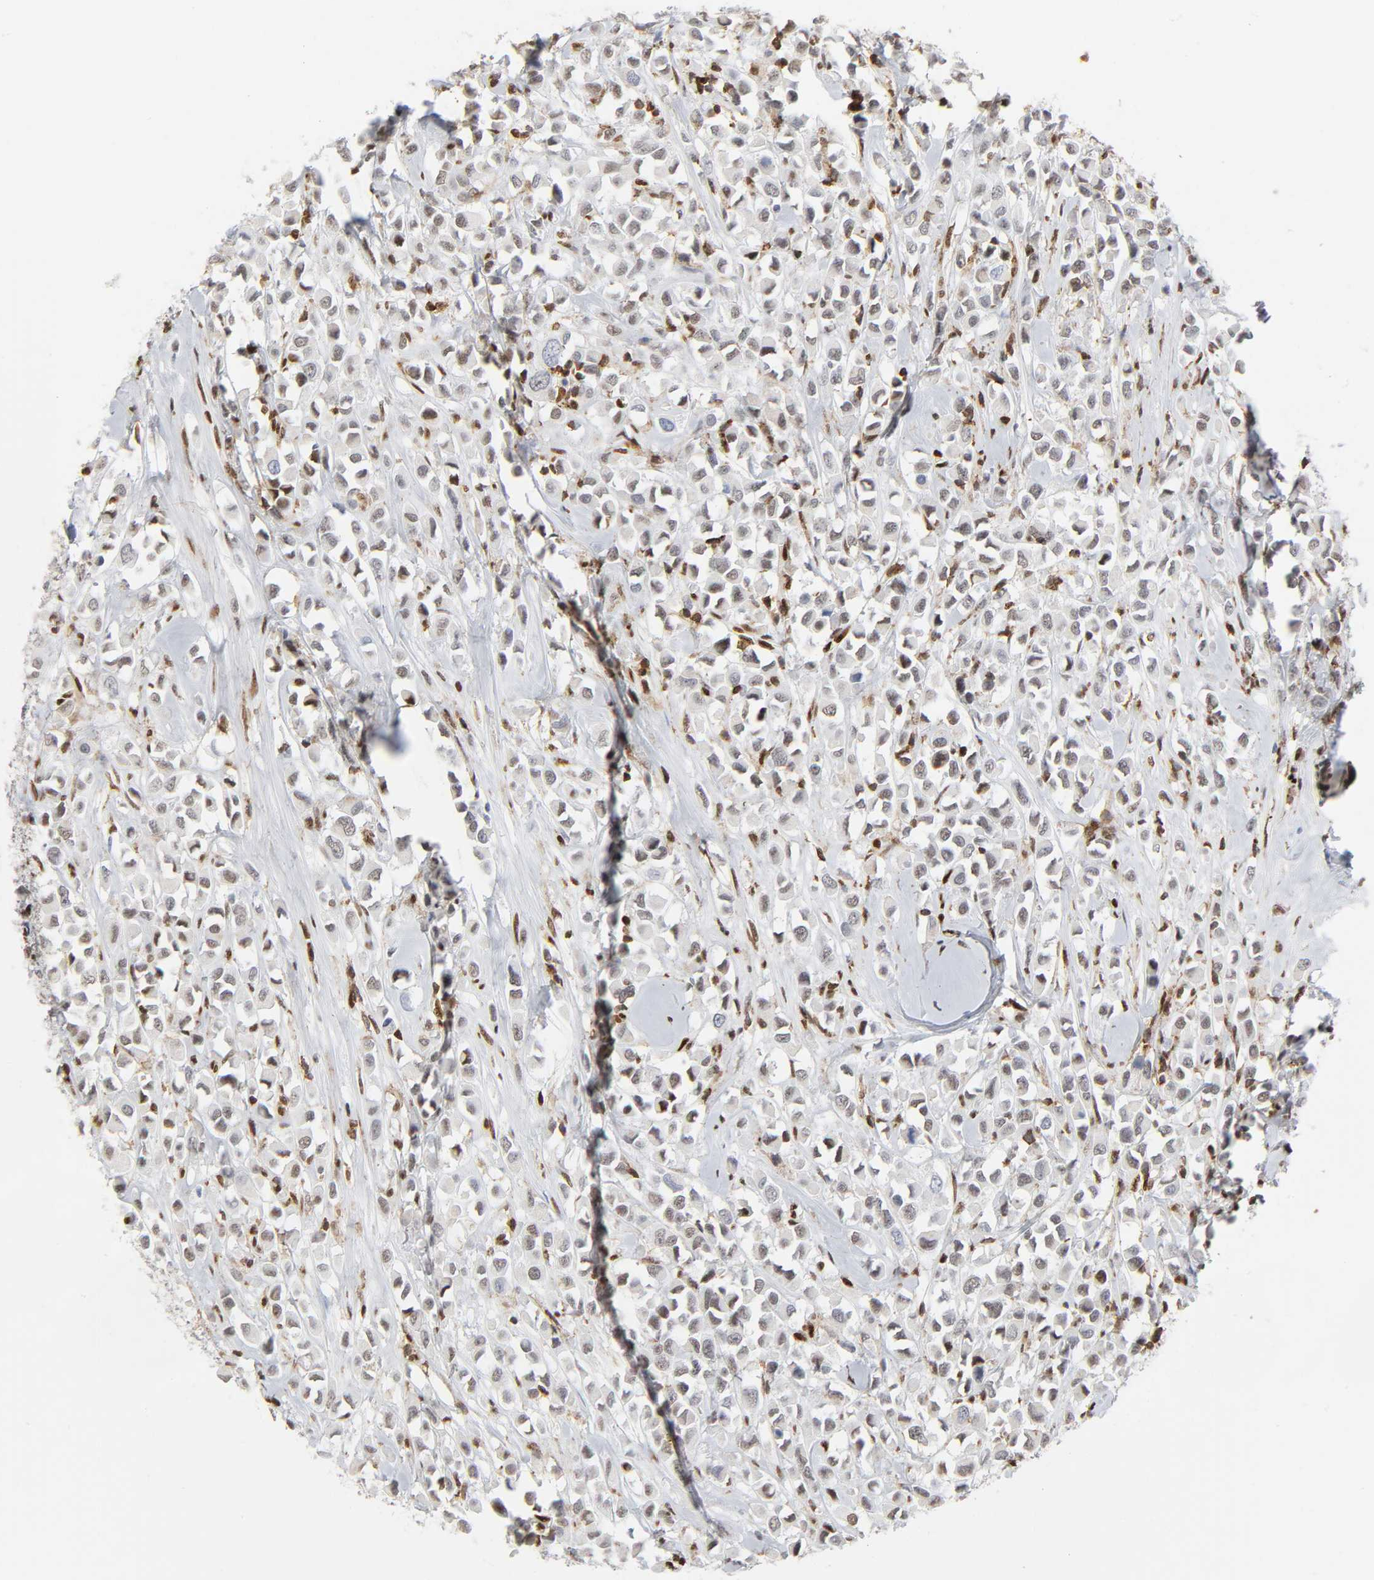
{"staining": {"intensity": "moderate", "quantity": "25%-75%", "location": "nuclear"}, "tissue": "breast cancer", "cell_type": "Tumor cells", "image_type": "cancer", "snomed": [{"axis": "morphology", "description": "Duct carcinoma"}, {"axis": "topography", "description": "Breast"}], "caption": "A histopathology image of human breast cancer (invasive ductal carcinoma) stained for a protein demonstrates moderate nuclear brown staining in tumor cells.", "gene": "WAS", "patient": {"sex": "female", "age": 61}}